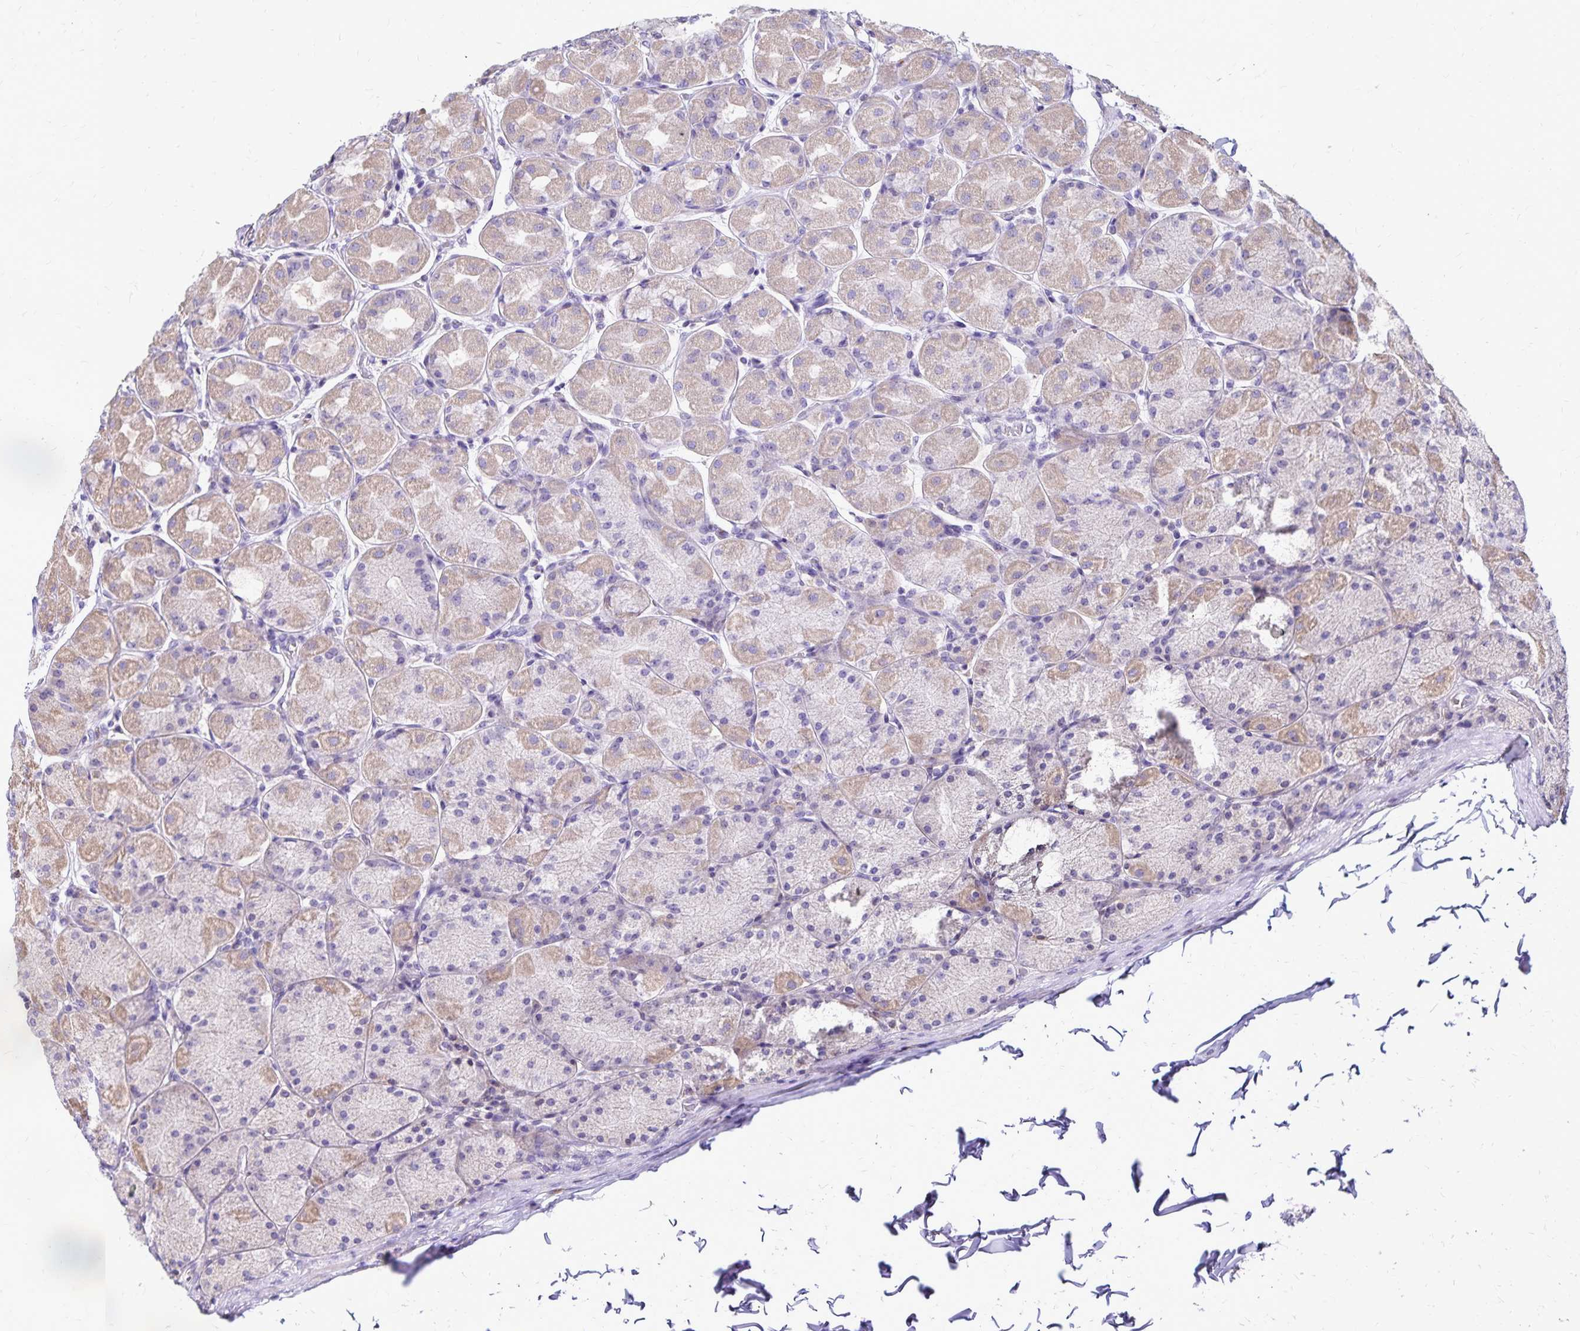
{"staining": {"intensity": "moderate", "quantity": "25%-75%", "location": "cytoplasmic/membranous"}, "tissue": "stomach", "cell_type": "Glandular cells", "image_type": "normal", "snomed": [{"axis": "morphology", "description": "Normal tissue, NOS"}, {"axis": "topography", "description": "Stomach, upper"}], "caption": "Stomach was stained to show a protein in brown. There is medium levels of moderate cytoplasmic/membranous staining in approximately 25%-75% of glandular cells.", "gene": "NAGPA", "patient": {"sex": "female", "age": 56}}